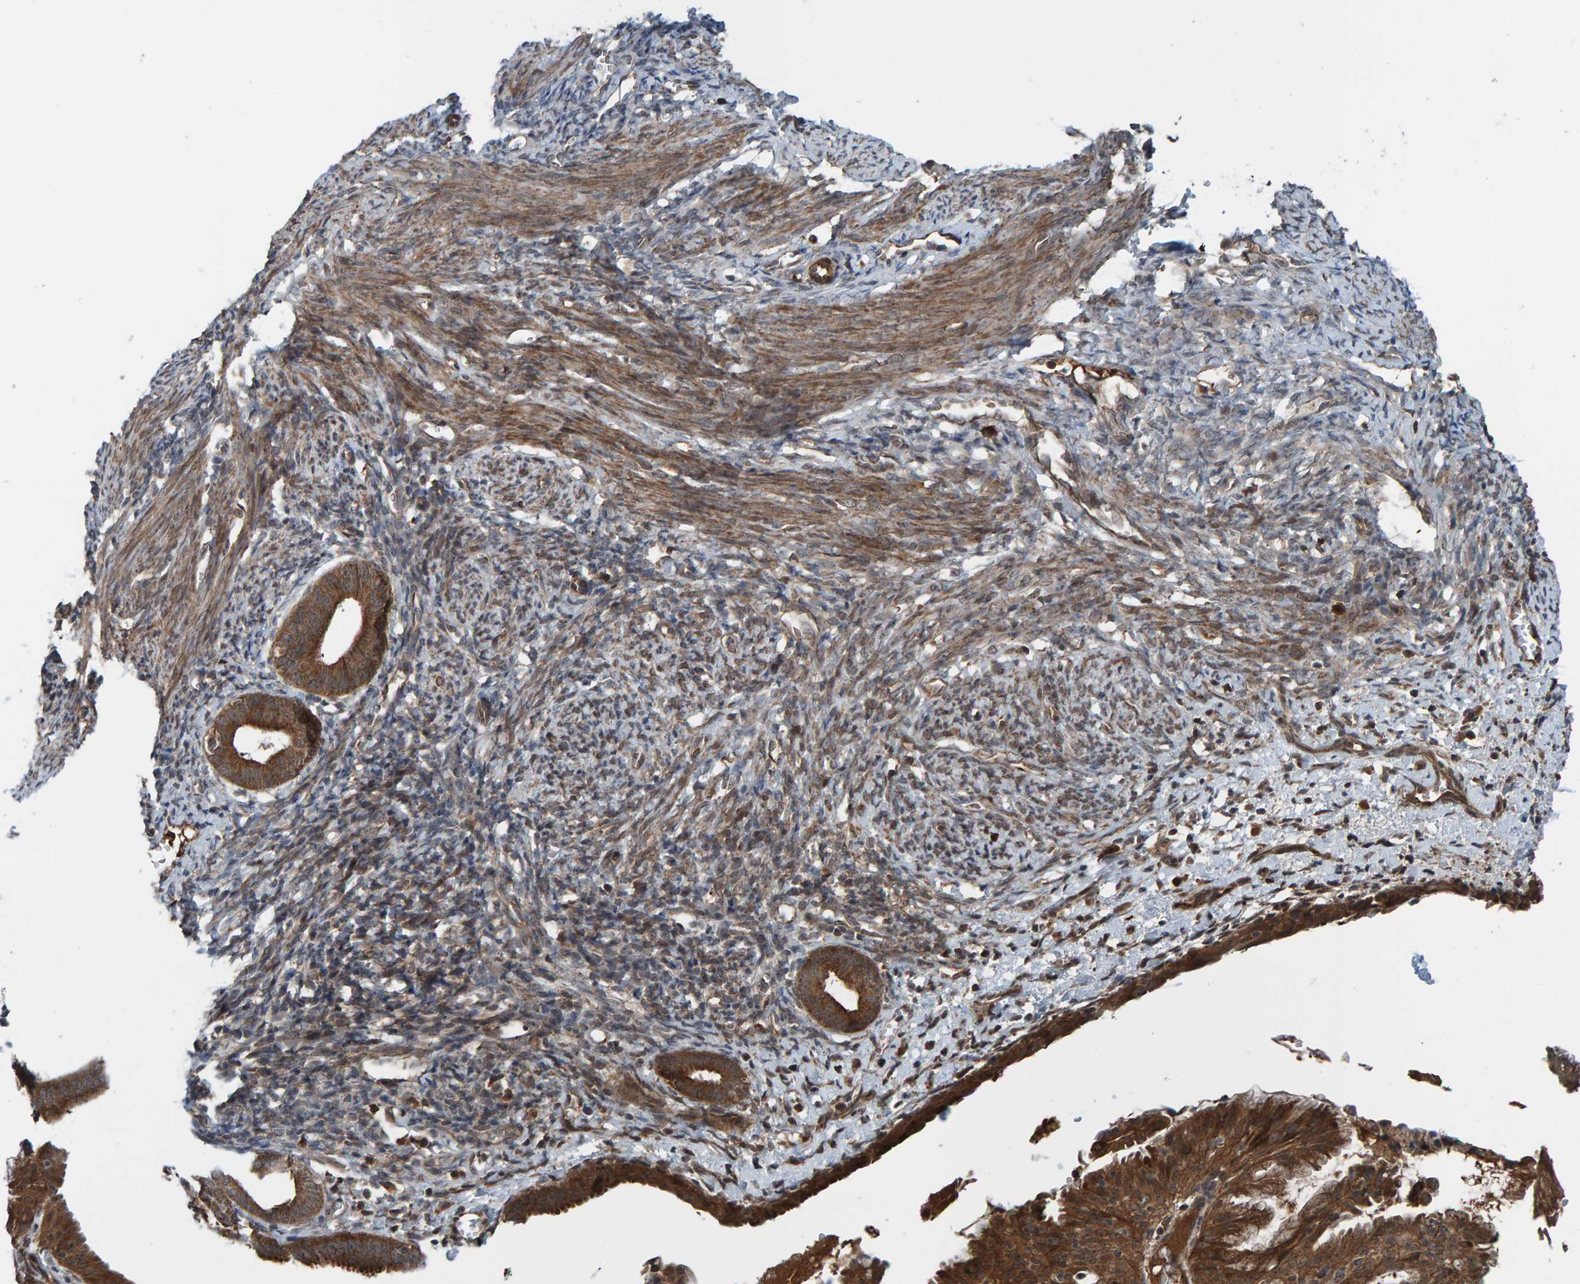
{"staining": {"intensity": "moderate", "quantity": ">75%", "location": "cytoplasmic/membranous"}, "tissue": "endometrium", "cell_type": "Cells in endometrial stroma", "image_type": "normal", "snomed": [{"axis": "morphology", "description": "Normal tissue, NOS"}, {"axis": "morphology", "description": "Adenocarcinoma, NOS"}, {"axis": "topography", "description": "Endometrium"}], "caption": "A micrograph of endometrium stained for a protein shows moderate cytoplasmic/membranous brown staining in cells in endometrial stroma.", "gene": "CUEDC1", "patient": {"sex": "female", "age": 57}}